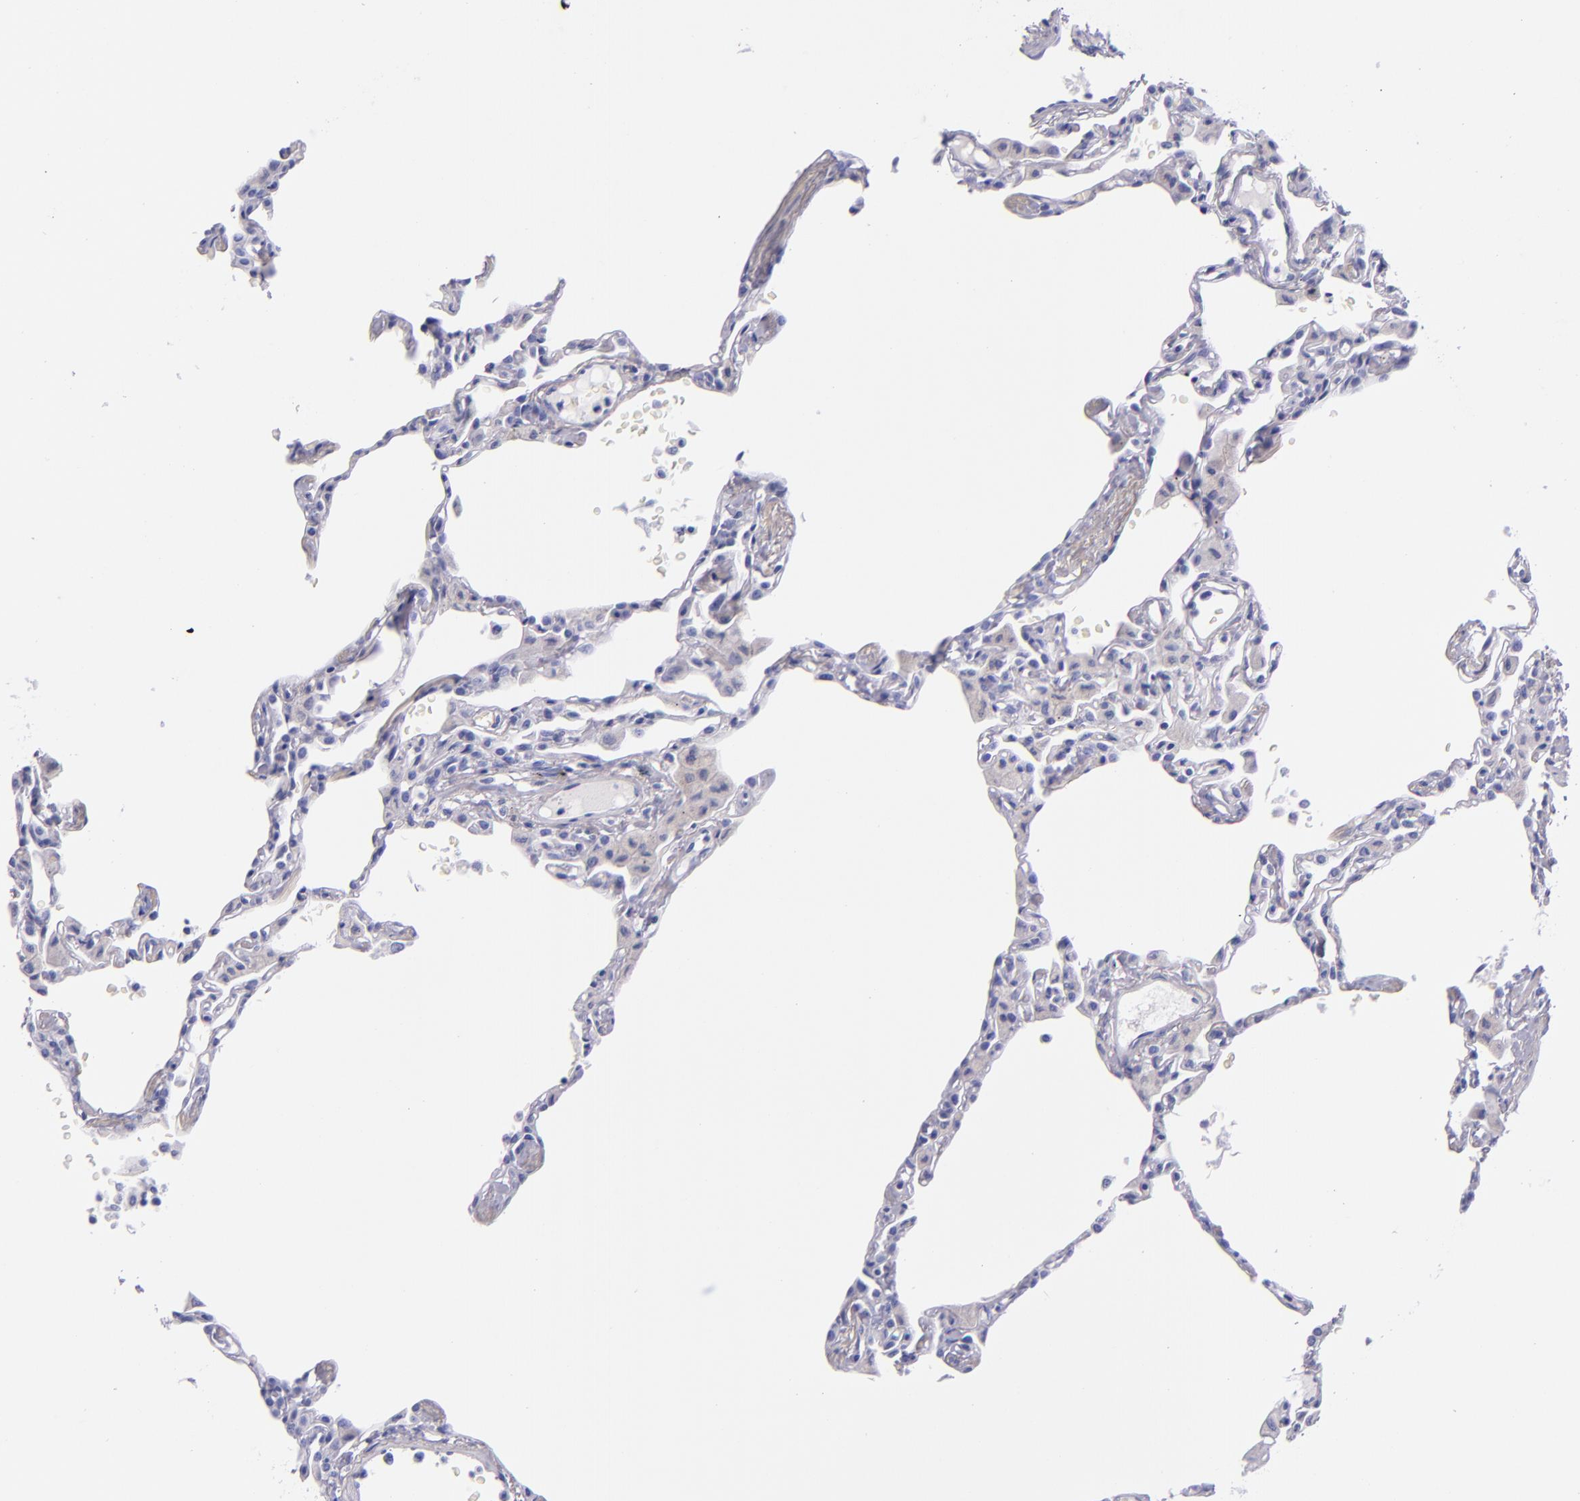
{"staining": {"intensity": "negative", "quantity": "none", "location": "none"}, "tissue": "lung", "cell_type": "Alveolar cells", "image_type": "normal", "snomed": [{"axis": "morphology", "description": "Normal tissue, NOS"}, {"axis": "topography", "description": "Lung"}], "caption": "A micrograph of lung stained for a protein exhibits no brown staining in alveolar cells.", "gene": "LAG3", "patient": {"sex": "female", "age": 49}}